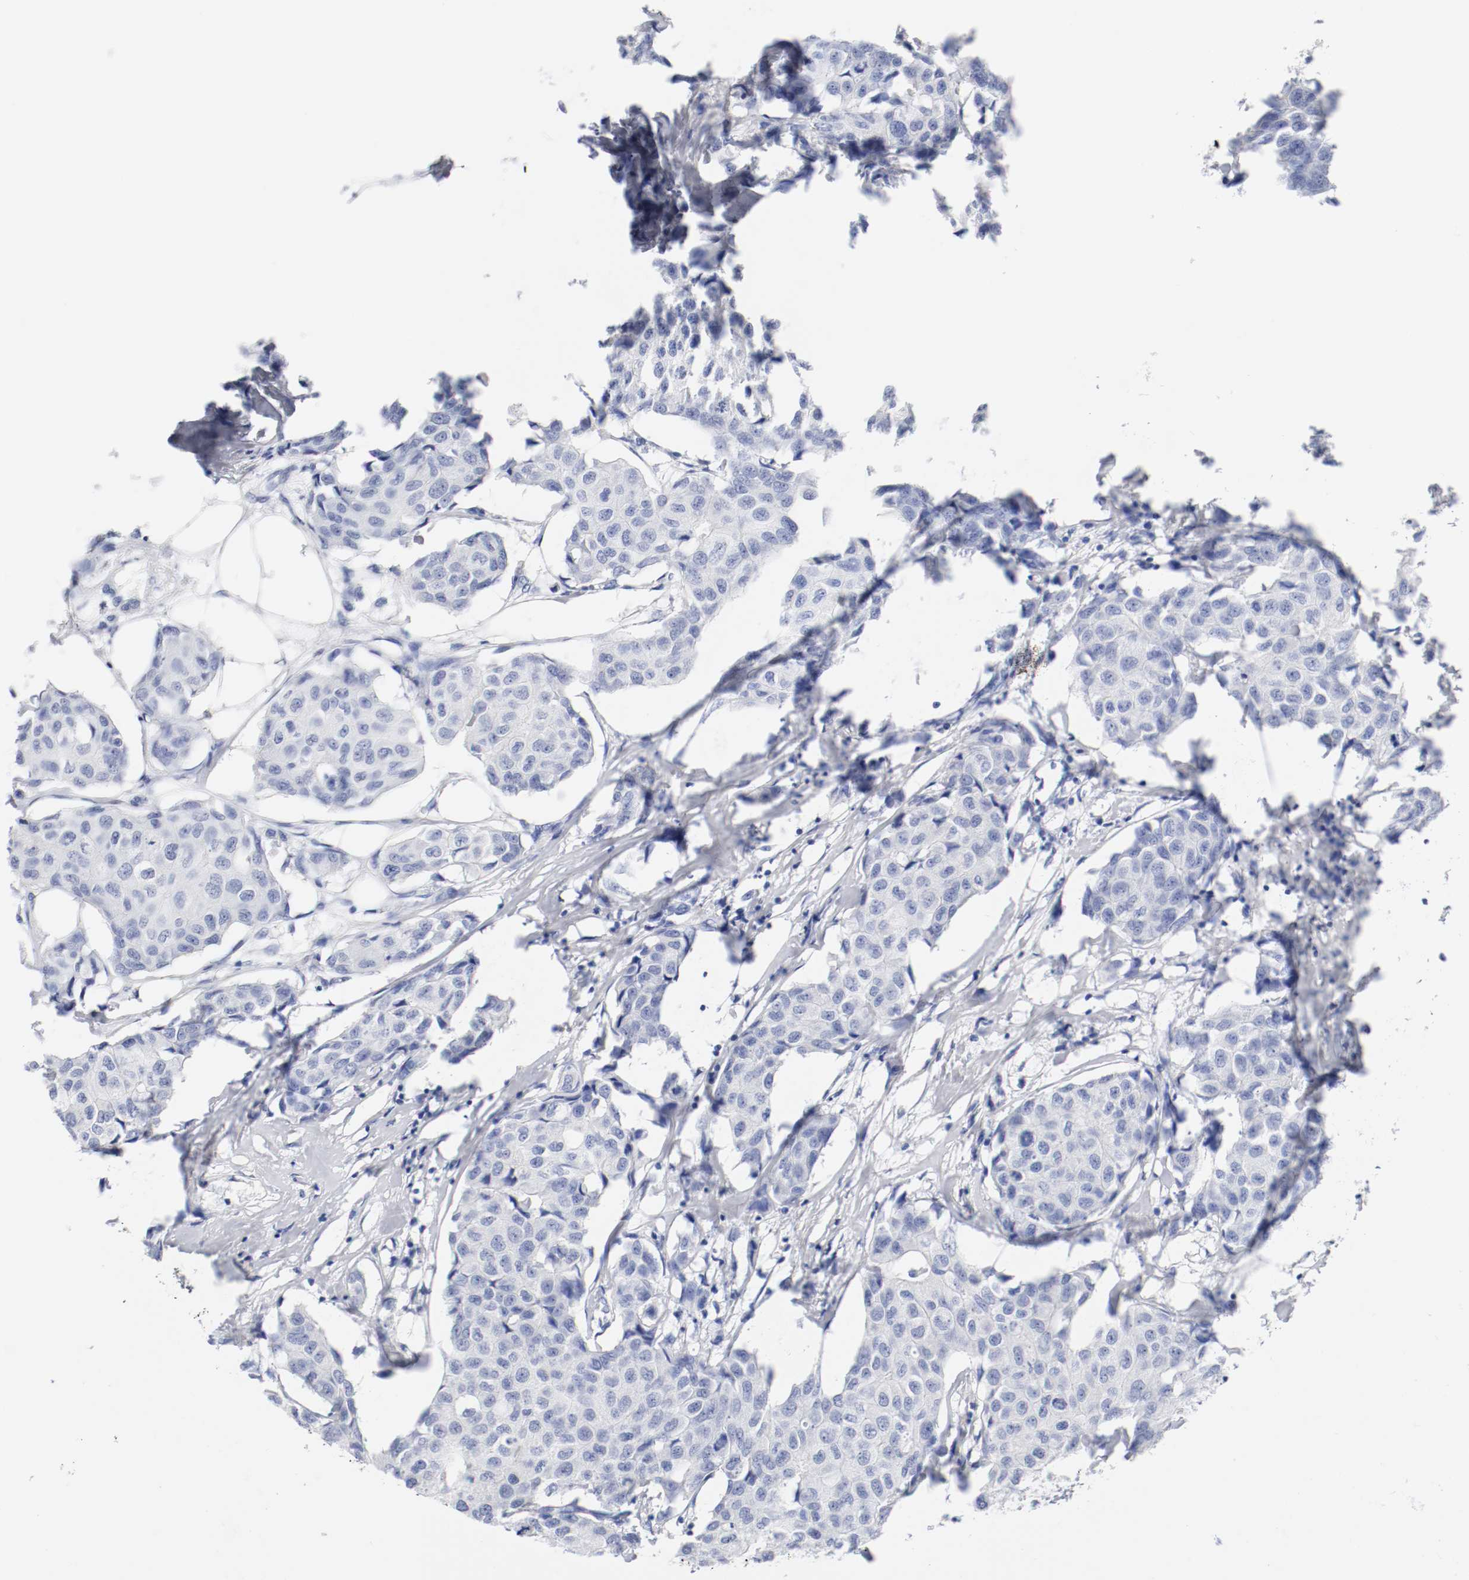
{"staining": {"intensity": "negative", "quantity": "none", "location": "none"}, "tissue": "breast cancer", "cell_type": "Tumor cells", "image_type": "cancer", "snomed": [{"axis": "morphology", "description": "Duct carcinoma"}, {"axis": "topography", "description": "Breast"}], "caption": "The immunohistochemistry micrograph has no significant expression in tumor cells of breast cancer (intraductal carcinoma) tissue.", "gene": "GAD1", "patient": {"sex": "female", "age": 80}}